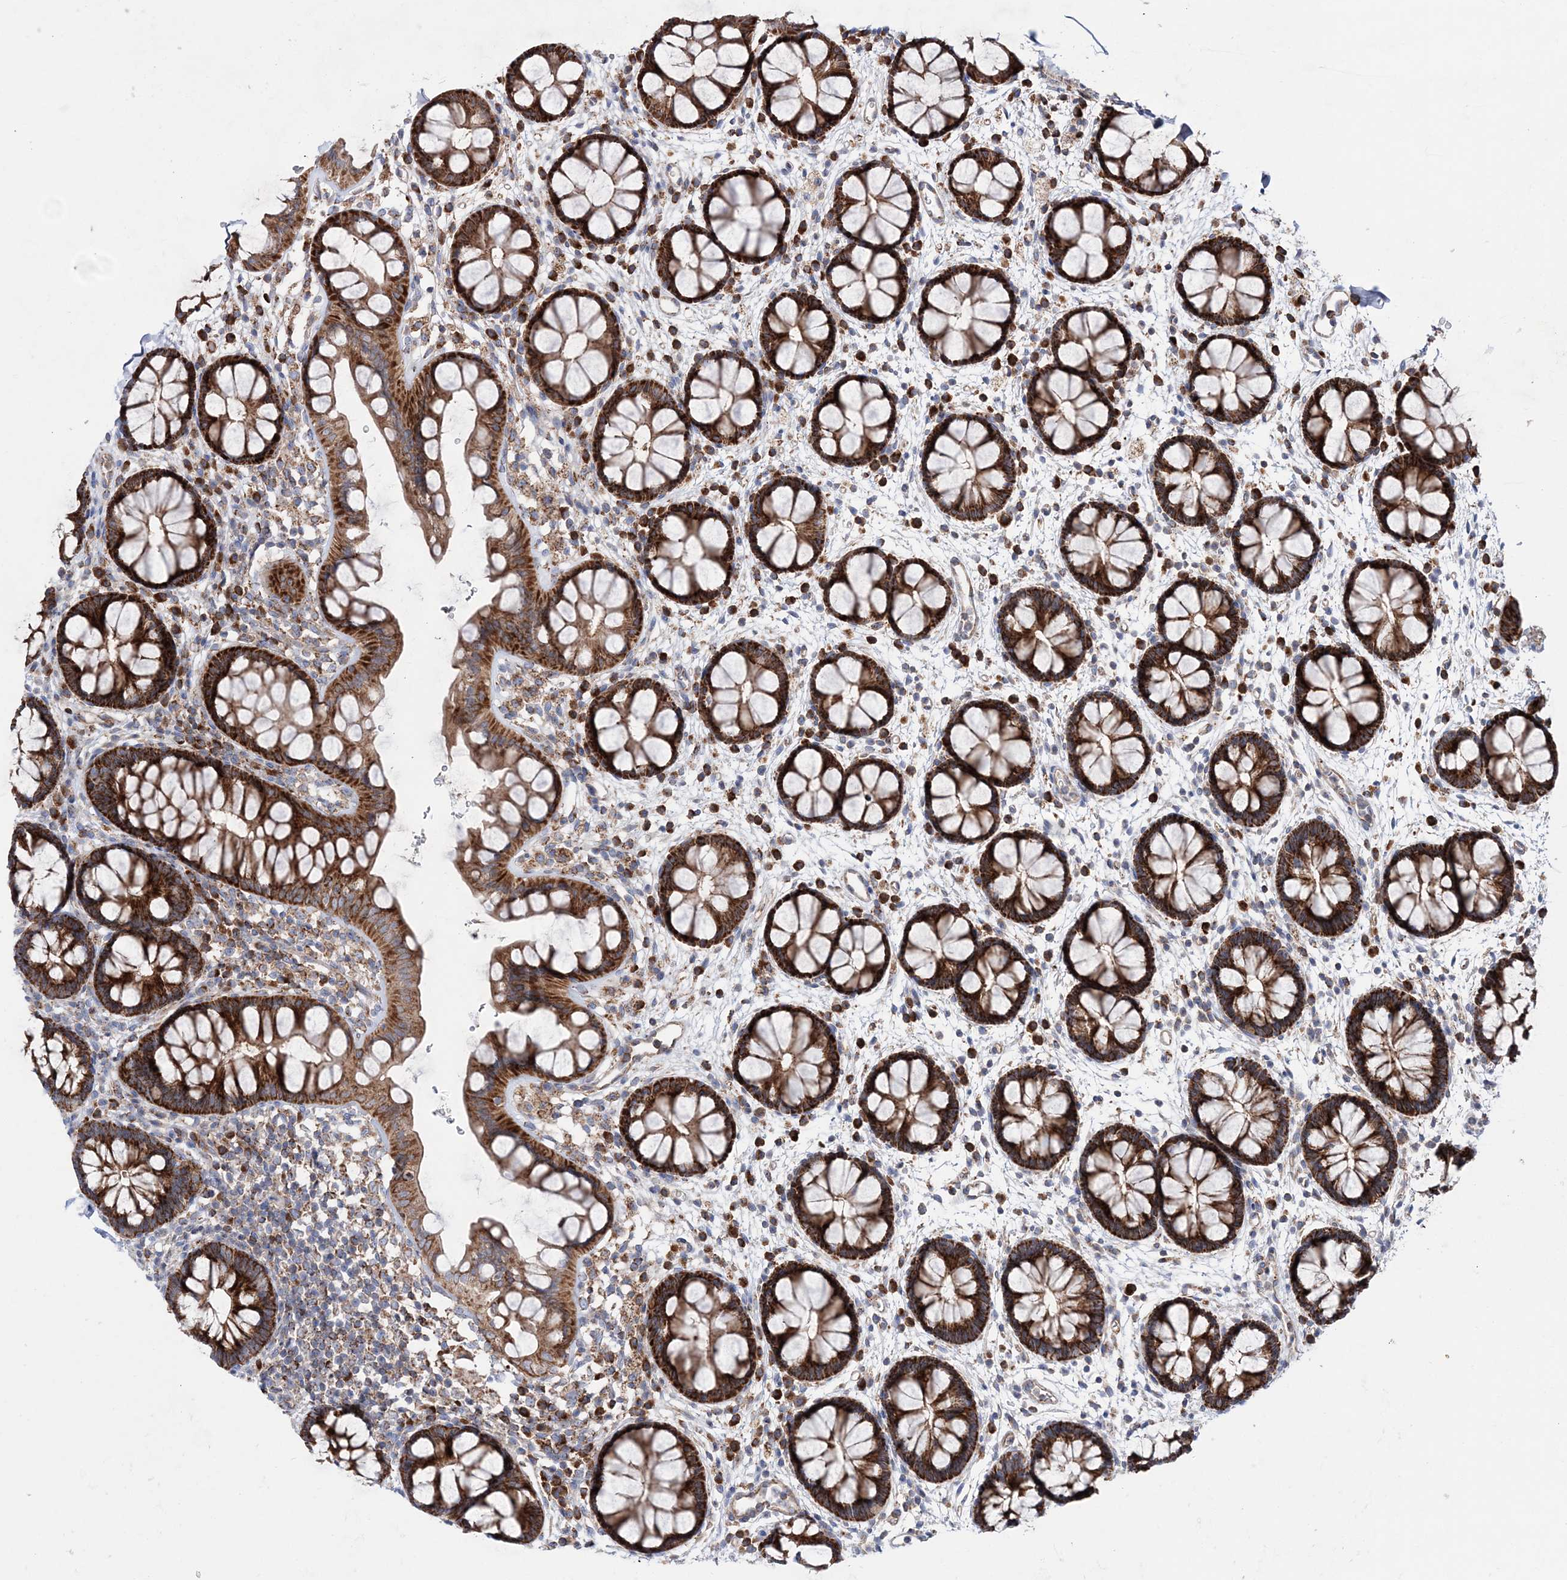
{"staining": {"intensity": "strong", "quantity": ">75%", "location": "cytoplasmic/membranous"}, "tissue": "rectum", "cell_type": "Glandular cells", "image_type": "normal", "snomed": [{"axis": "morphology", "description": "Normal tissue, NOS"}, {"axis": "topography", "description": "Rectum"}], "caption": "Immunohistochemistry of unremarkable rectum shows high levels of strong cytoplasmic/membranous expression in about >75% of glandular cells.", "gene": "NGLY1", "patient": {"sex": "female", "age": 24}}